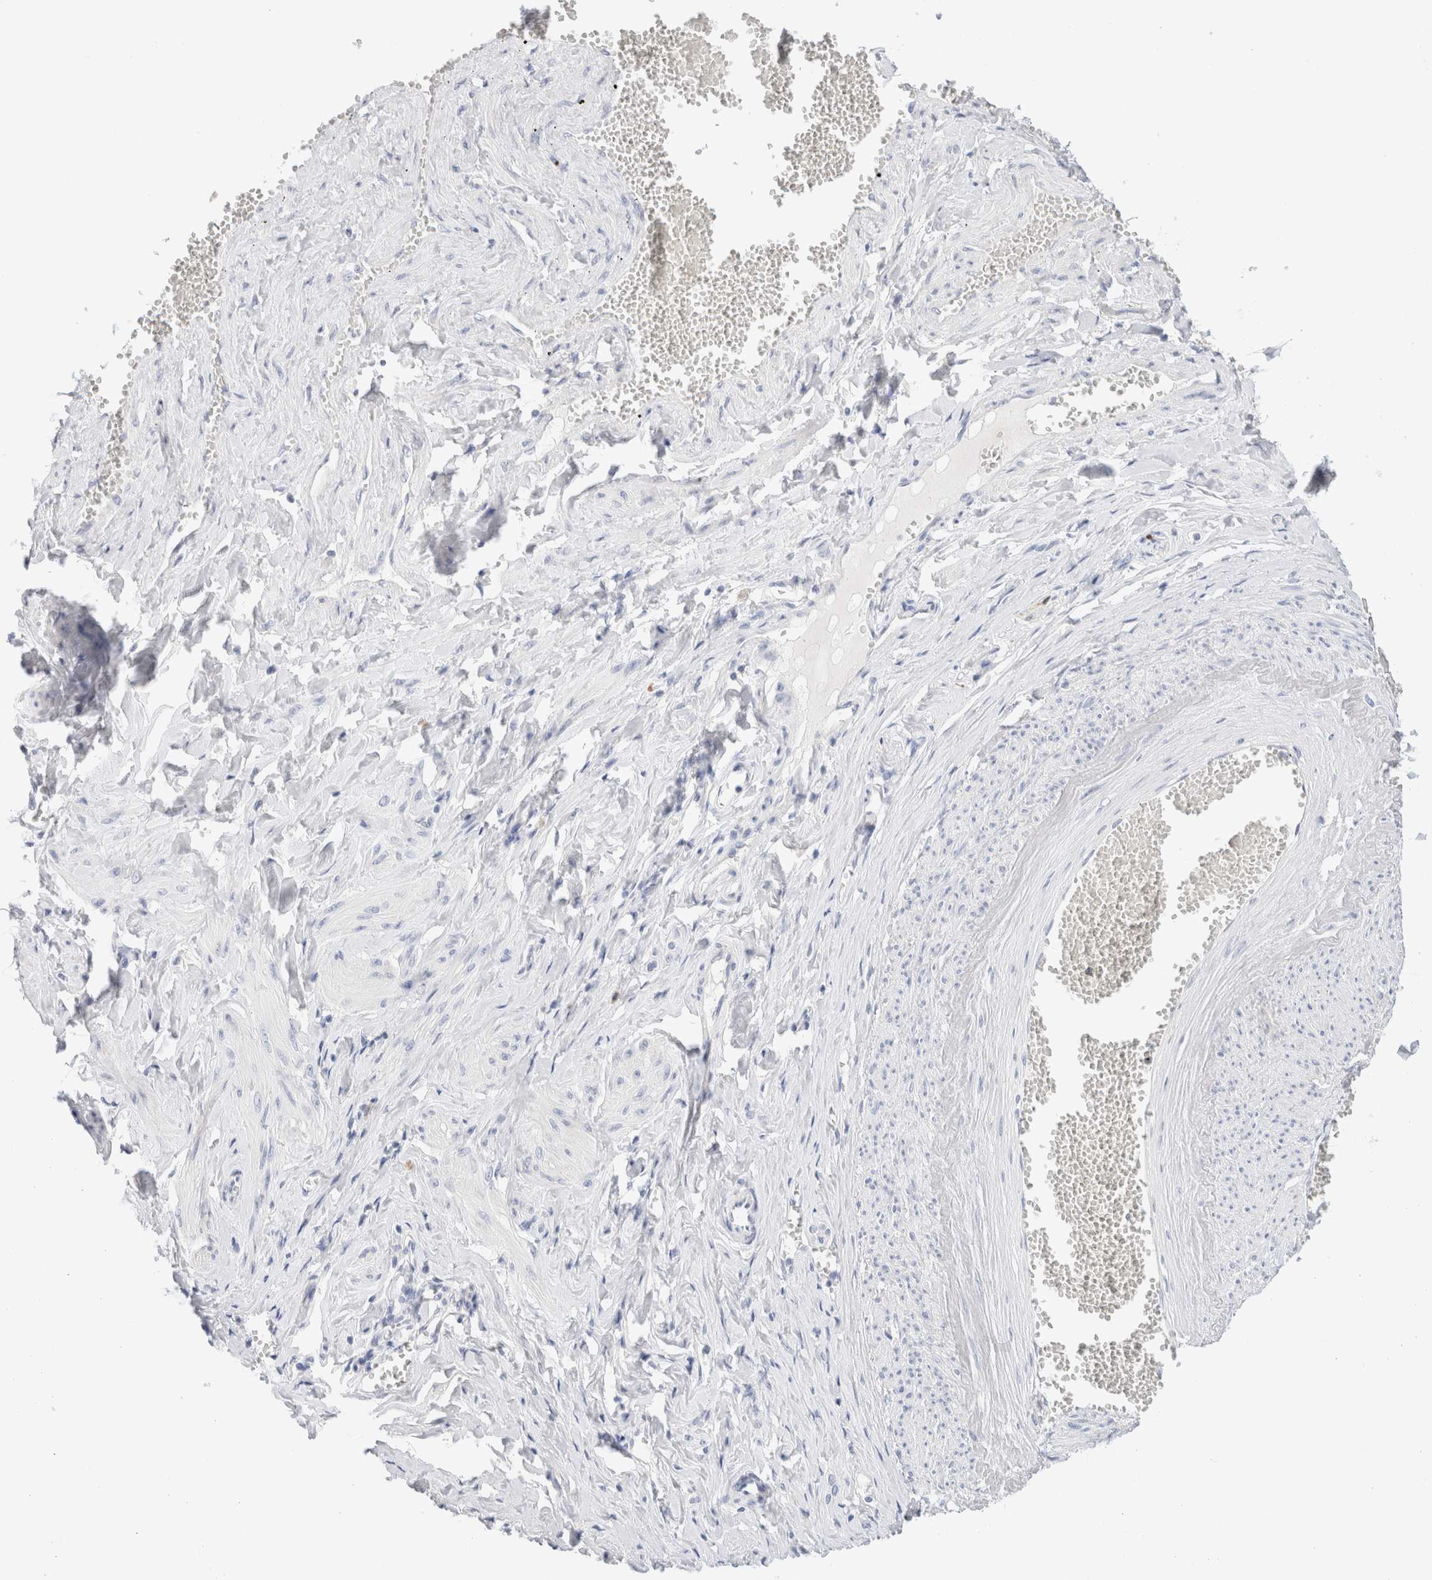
{"staining": {"intensity": "negative", "quantity": "none", "location": "none"}, "tissue": "adipose tissue", "cell_type": "Adipocytes", "image_type": "normal", "snomed": [{"axis": "morphology", "description": "Normal tissue, NOS"}, {"axis": "topography", "description": "Vascular tissue"}, {"axis": "topography", "description": "Fallopian tube"}, {"axis": "topography", "description": "Ovary"}], "caption": "Immunohistochemistry micrograph of normal adipose tissue: adipose tissue stained with DAB (3,3'-diaminobenzidine) exhibits no significant protein expression in adipocytes. (DAB (3,3'-diaminobenzidine) immunohistochemistry (IHC), high magnification).", "gene": "GADD45G", "patient": {"sex": "female", "age": 67}}